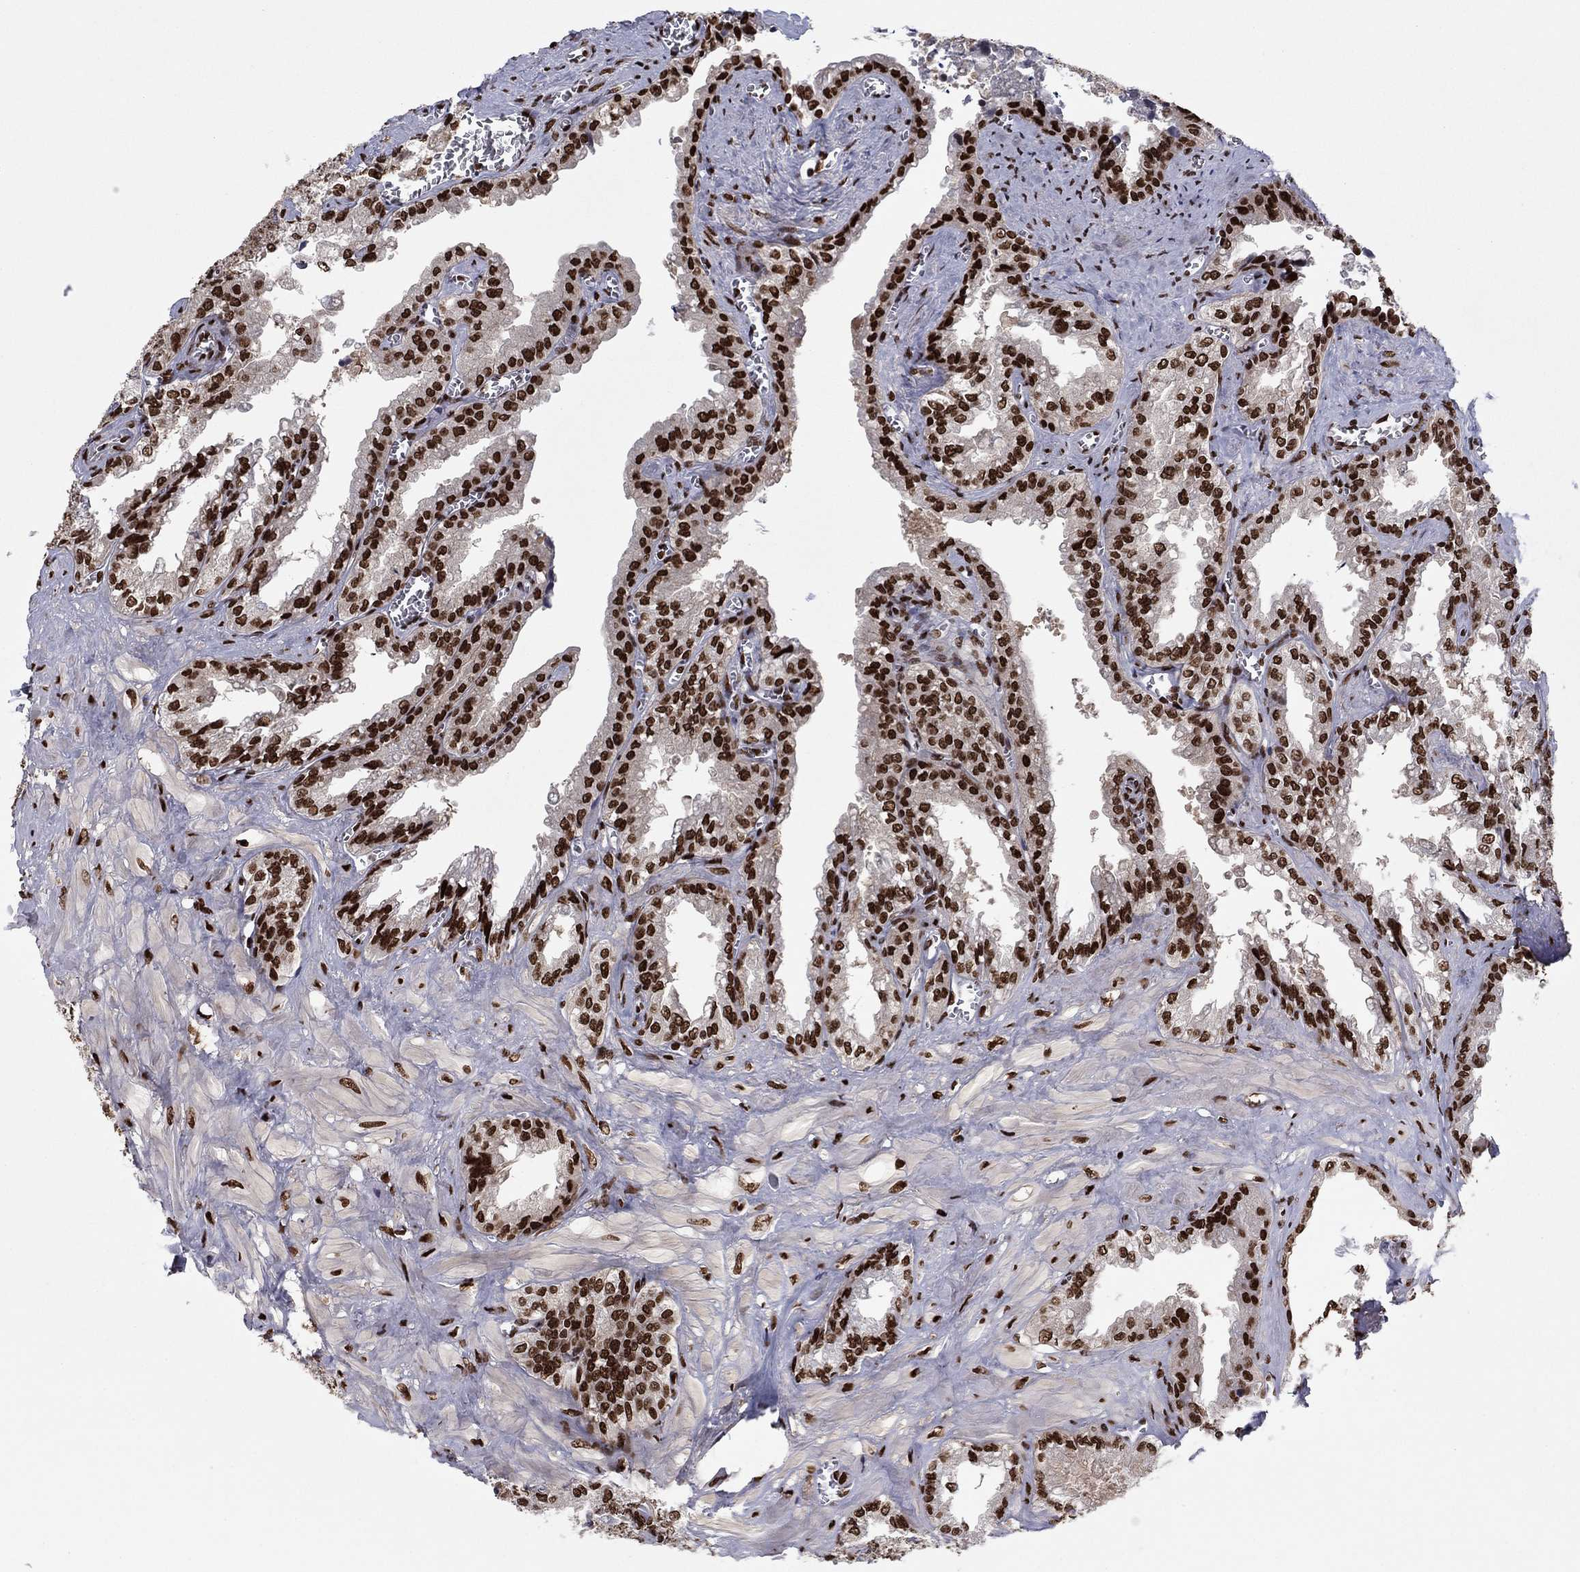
{"staining": {"intensity": "strong", "quantity": ">75%", "location": "nuclear"}, "tissue": "seminal vesicle", "cell_type": "Glandular cells", "image_type": "normal", "snomed": [{"axis": "morphology", "description": "Normal tissue, NOS"}, {"axis": "topography", "description": "Seminal veicle"}], "caption": "A micrograph of human seminal vesicle stained for a protein demonstrates strong nuclear brown staining in glandular cells. (DAB IHC with brightfield microscopy, high magnification).", "gene": "USP54", "patient": {"sex": "male", "age": 67}}